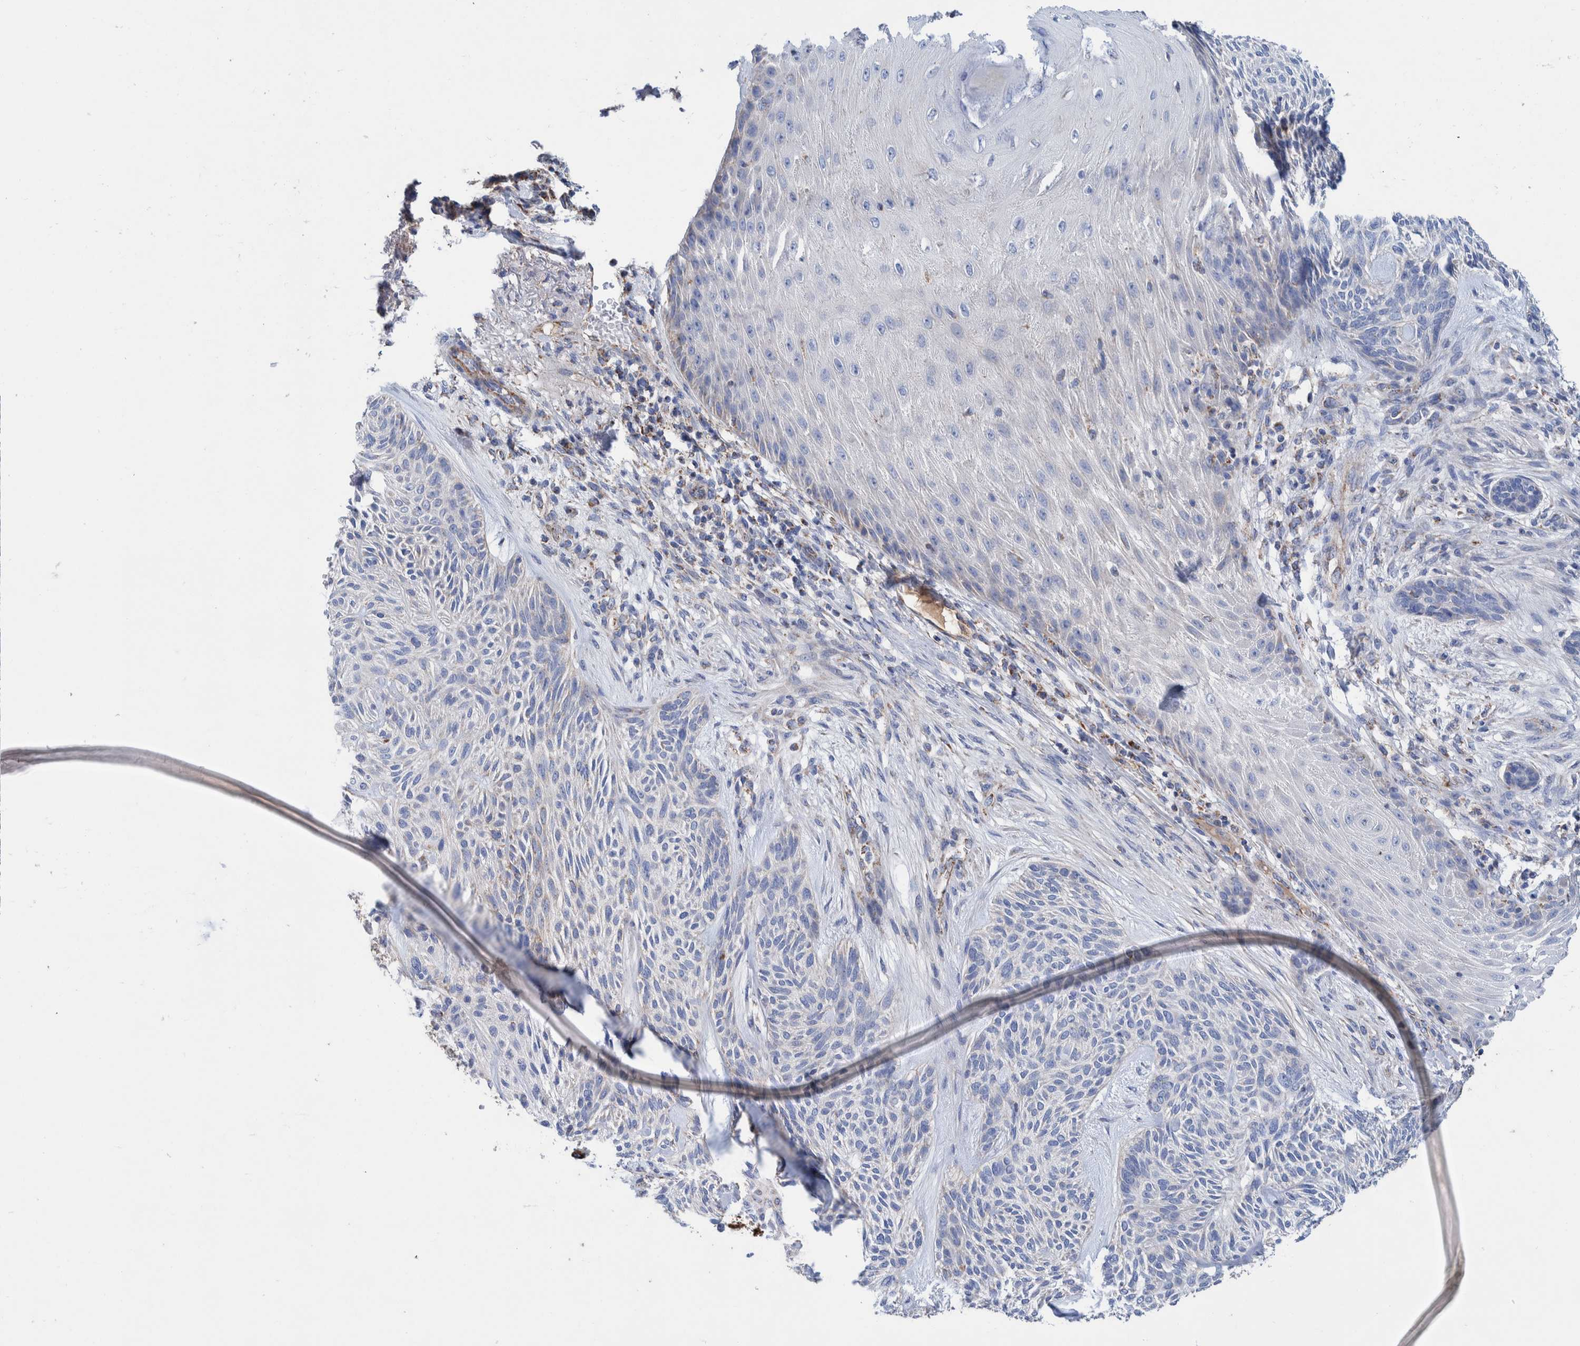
{"staining": {"intensity": "negative", "quantity": "none", "location": "none"}, "tissue": "skin cancer", "cell_type": "Tumor cells", "image_type": "cancer", "snomed": [{"axis": "morphology", "description": "Basal cell carcinoma"}, {"axis": "topography", "description": "Skin"}], "caption": "This image is of skin basal cell carcinoma stained with immunohistochemistry (IHC) to label a protein in brown with the nuclei are counter-stained blue. There is no staining in tumor cells.", "gene": "DECR1", "patient": {"sex": "male", "age": 55}}